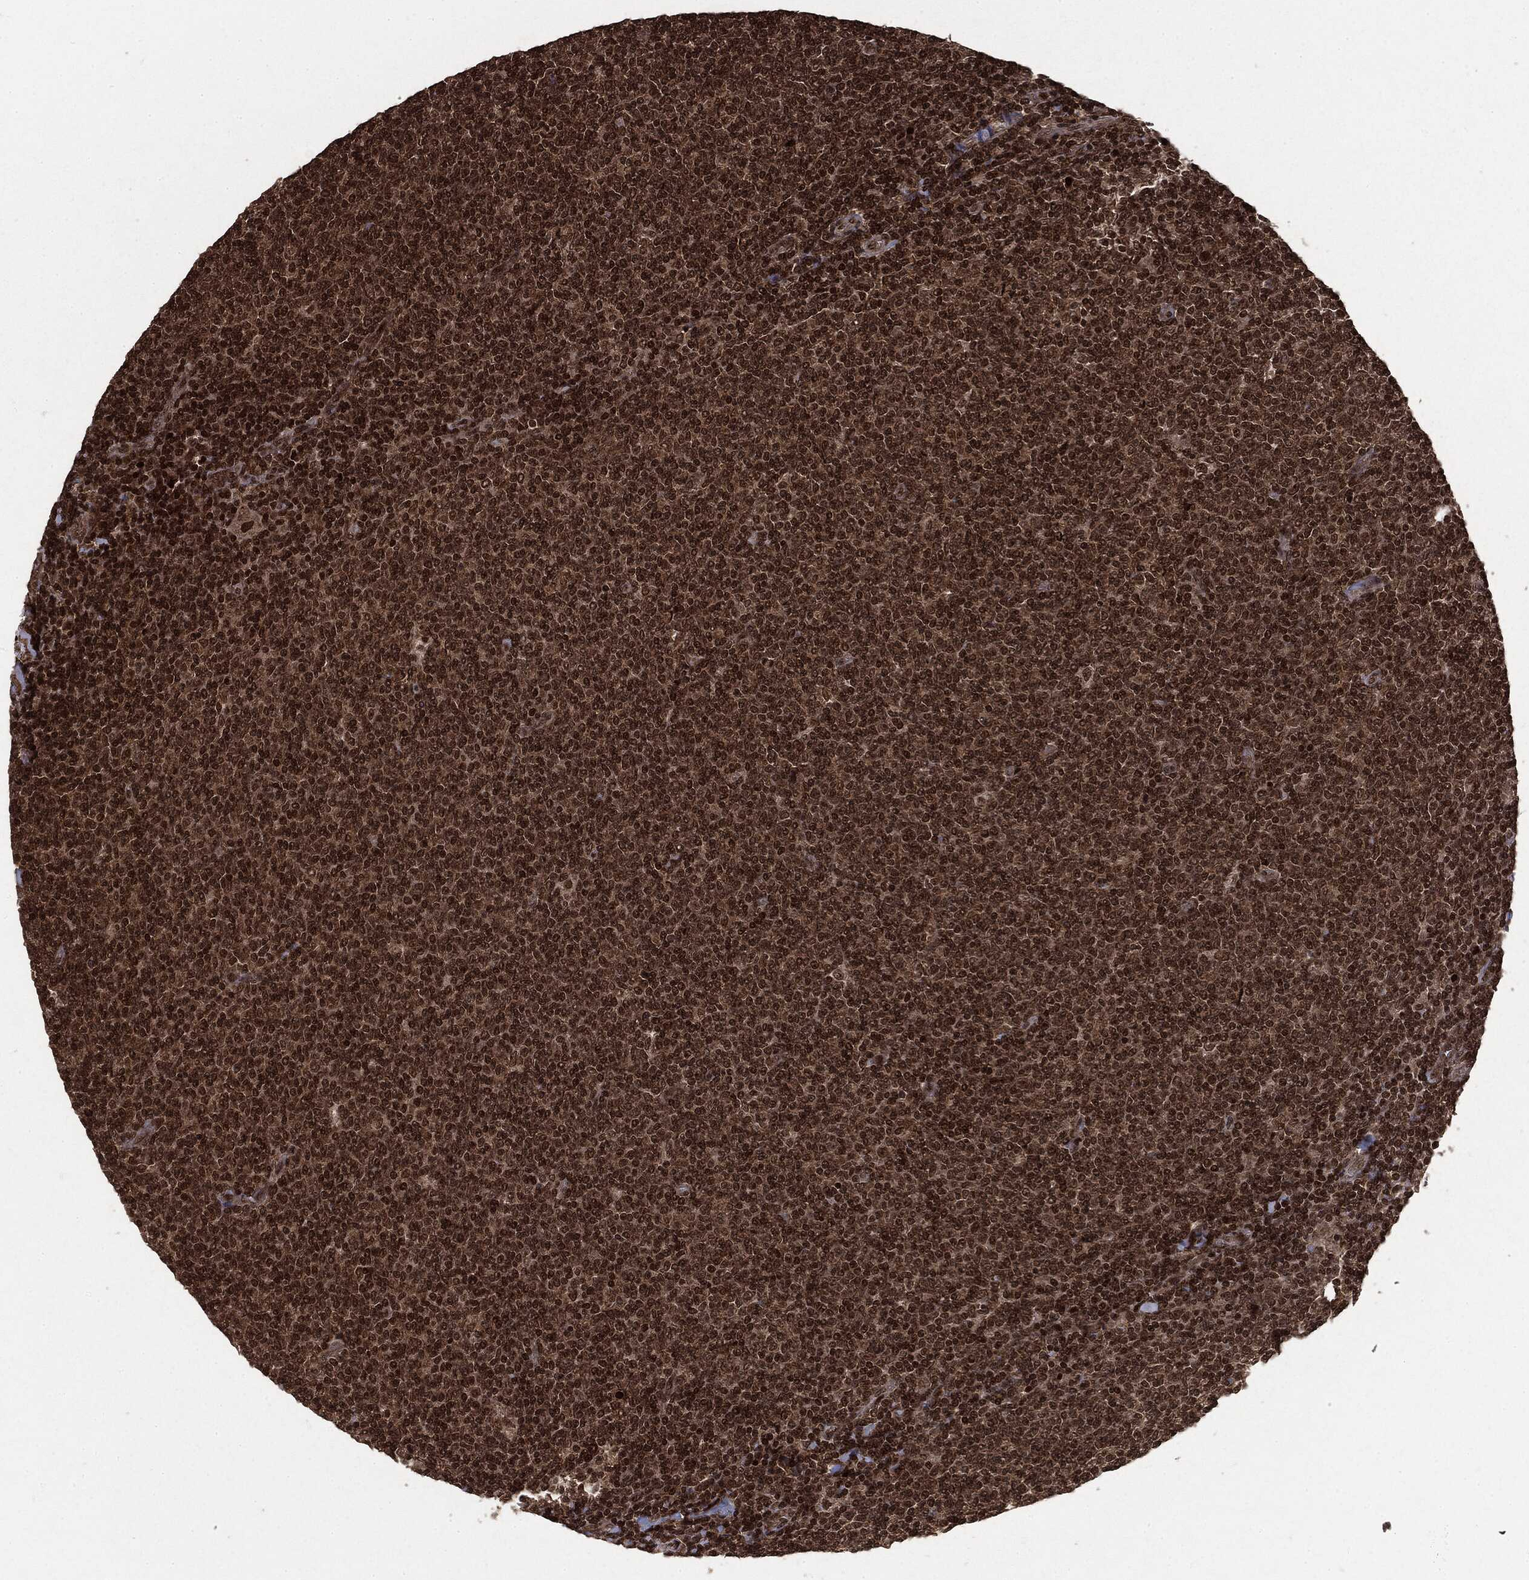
{"staining": {"intensity": "strong", "quantity": ">75%", "location": "cytoplasmic/membranous,nuclear"}, "tissue": "lymphoma", "cell_type": "Tumor cells", "image_type": "cancer", "snomed": [{"axis": "morphology", "description": "Malignant lymphoma, non-Hodgkin's type, Low grade"}, {"axis": "topography", "description": "Lymph node"}], "caption": "Strong cytoplasmic/membranous and nuclear expression for a protein is appreciated in approximately >75% of tumor cells of lymphoma using immunohistochemistry.", "gene": "CTDP1", "patient": {"sex": "male", "age": 52}}